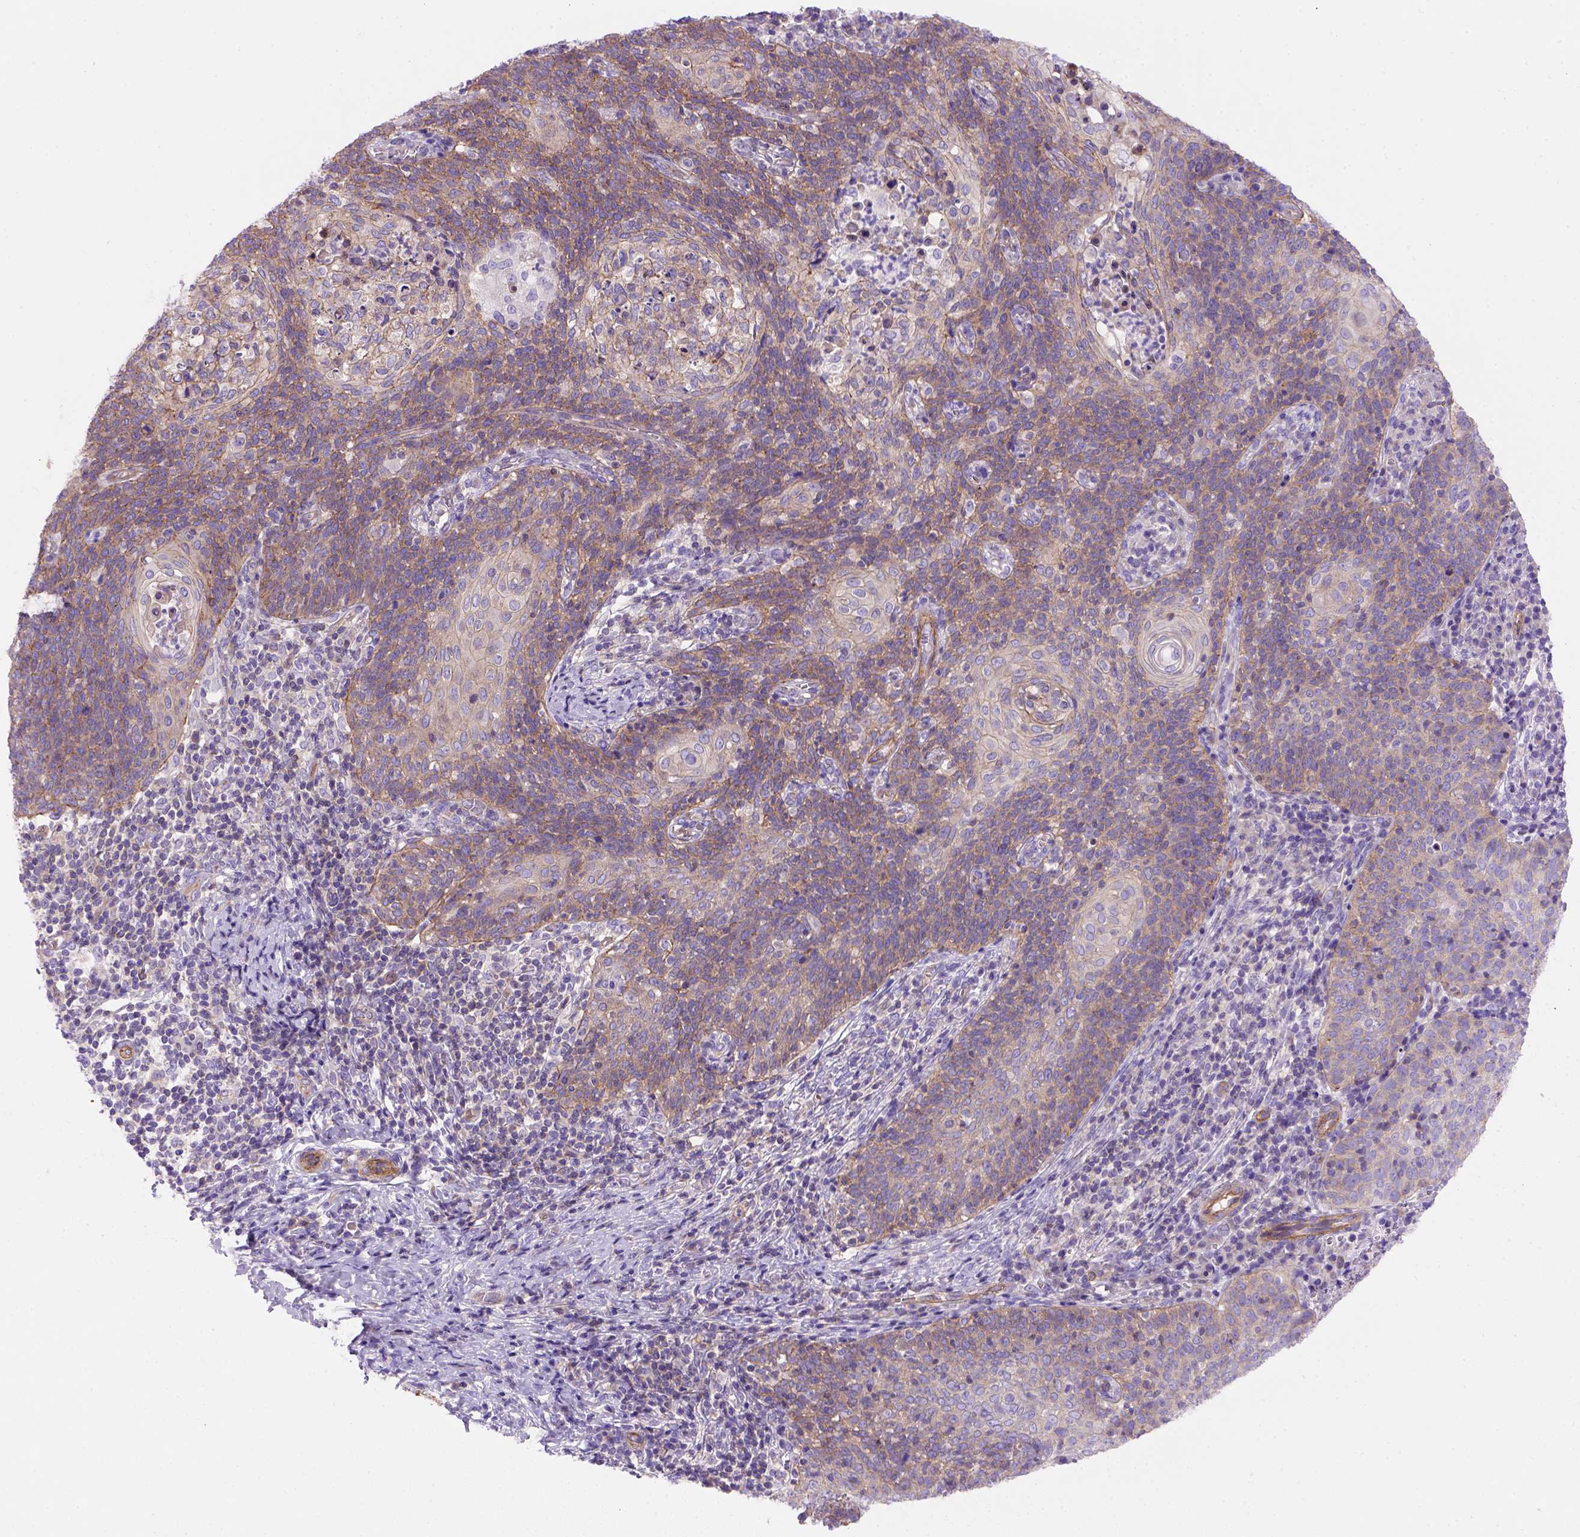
{"staining": {"intensity": "moderate", "quantity": ">75%", "location": "cytoplasmic/membranous"}, "tissue": "cervical cancer", "cell_type": "Tumor cells", "image_type": "cancer", "snomed": [{"axis": "morphology", "description": "Normal tissue, NOS"}, {"axis": "morphology", "description": "Squamous cell carcinoma, NOS"}, {"axis": "topography", "description": "Cervix"}], "caption": "Immunohistochemistry of human cervical squamous cell carcinoma demonstrates medium levels of moderate cytoplasmic/membranous positivity in about >75% of tumor cells.", "gene": "PEX12", "patient": {"sex": "female", "age": 39}}